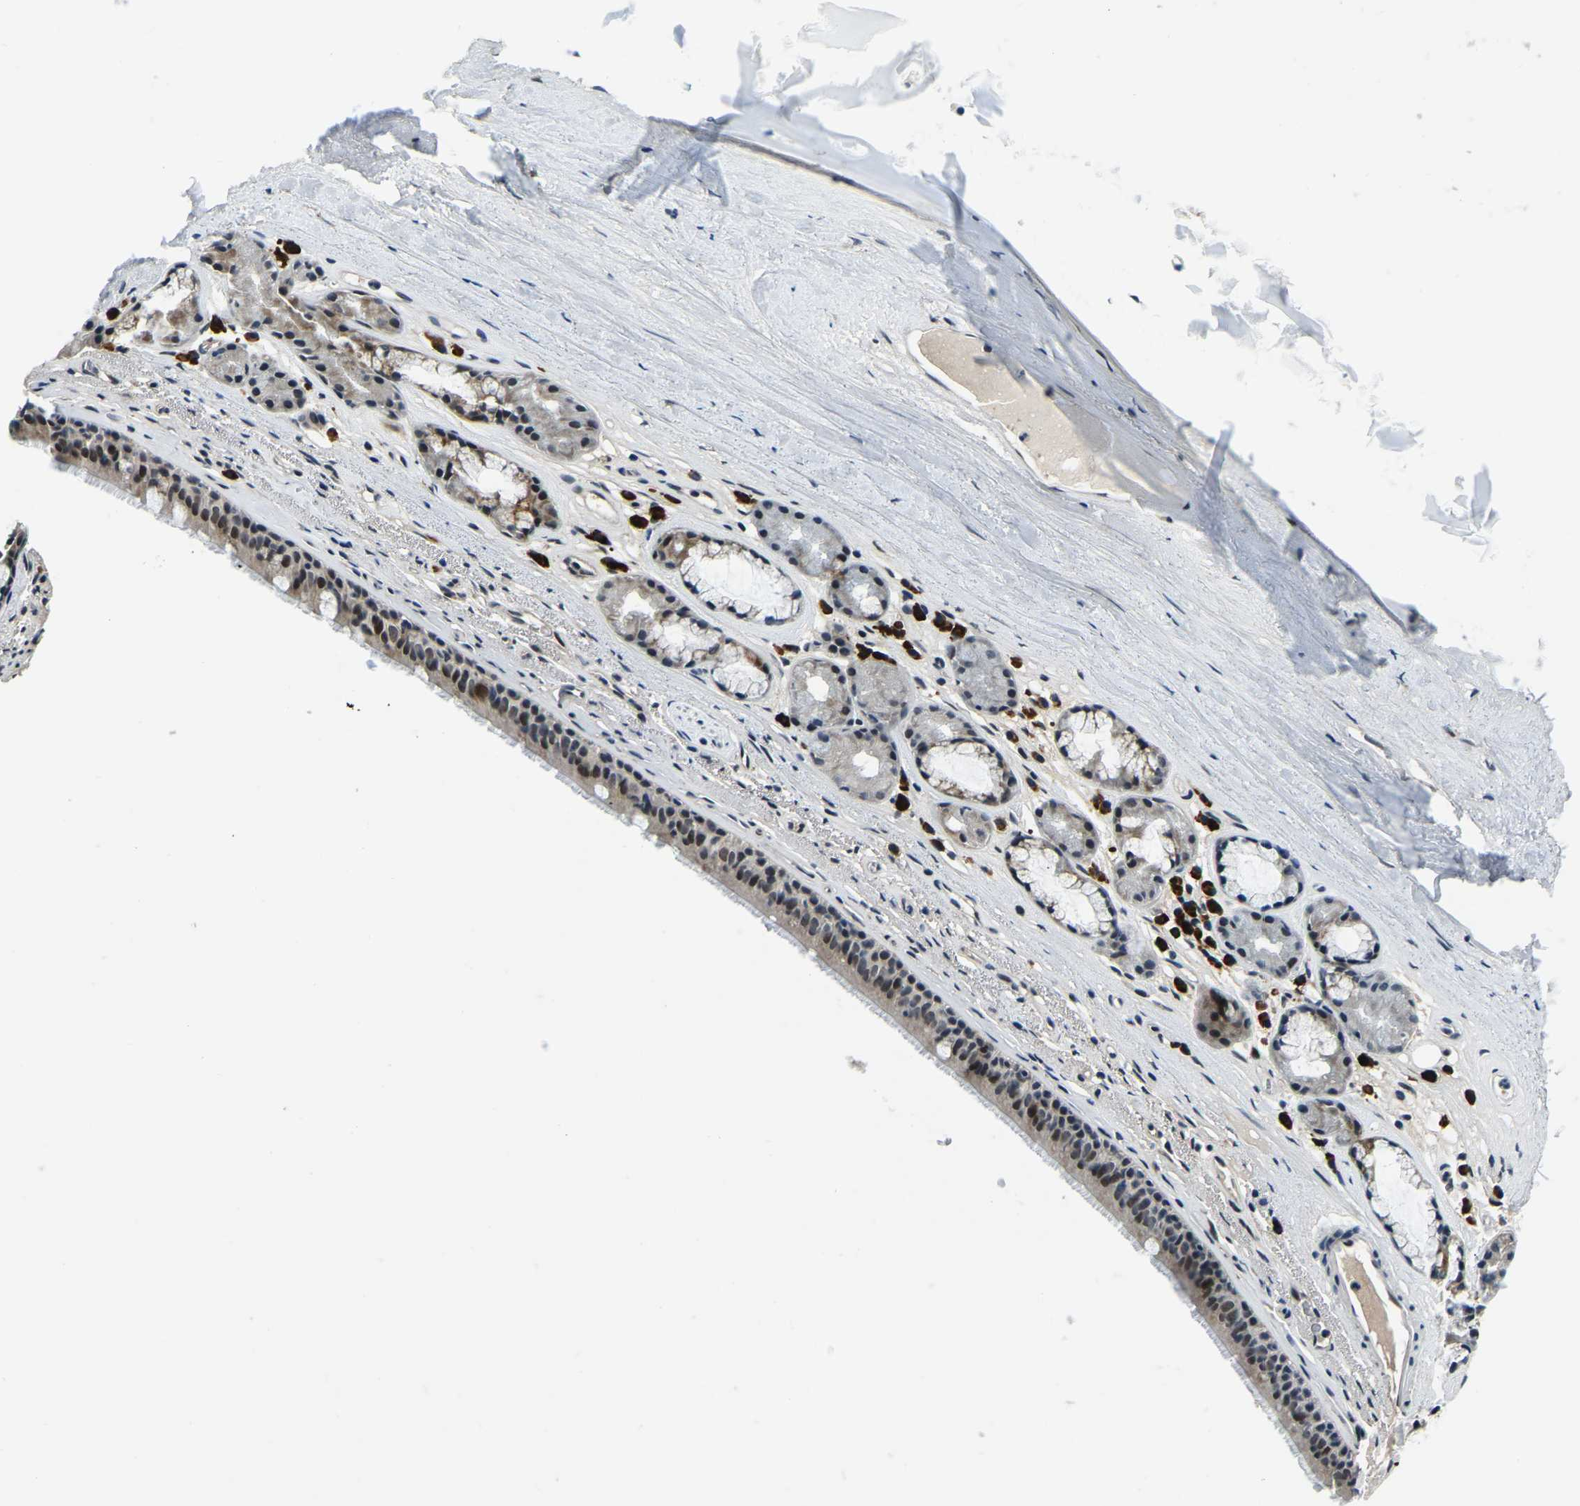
{"staining": {"intensity": "strong", "quantity": ">75%", "location": "nuclear"}, "tissue": "bronchus", "cell_type": "Respiratory epithelial cells", "image_type": "normal", "snomed": [{"axis": "morphology", "description": "Normal tissue, NOS"}, {"axis": "topography", "description": "Cartilage tissue"}], "caption": "This micrograph displays normal bronchus stained with IHC to label a protein in brown. The nuclear of respiratory epithelial cells show strong positivity for the protein. Nuclei are counter-stained blue.", "gene": "ING2", "patient": {"sex": "female", "age": 63}}